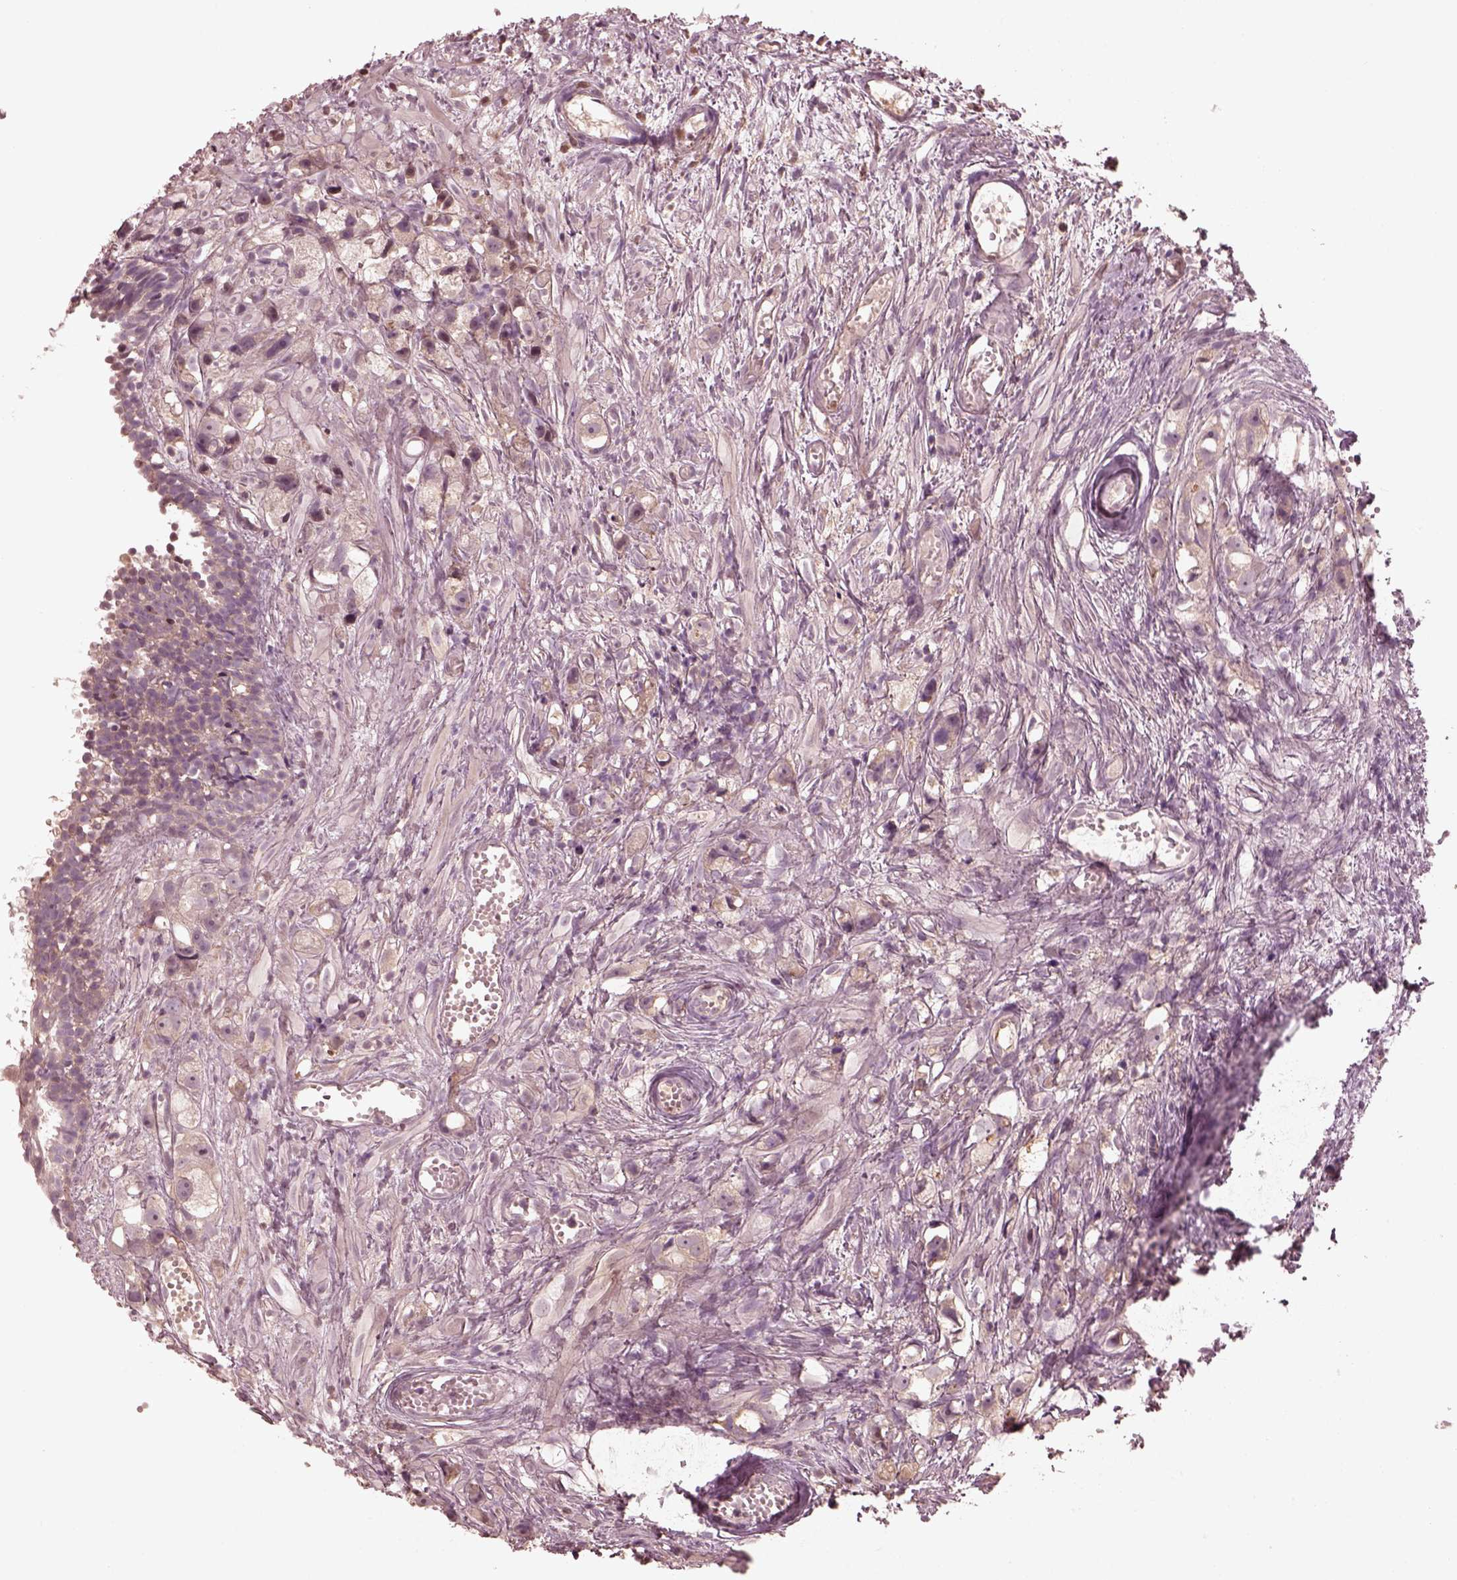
{"staining": {"intensity": "weak", "quantity": "<25%", "location": "cytoplasmic/membranous"}, "tissue": "prostate cancer", "cell_type": "Tumor cells", "image_type": "cancer", "snomed": [{"axis": "morphology", "description": "Adenocarcinoma, High grade"}, {"axis": "topography", "description": "Prostate"}], "caption": "IHC of prostate cancer displays no positivity in tumor cells.", "gene": "VWA5B1", "patient": {"sex": "male", "age": 75}}